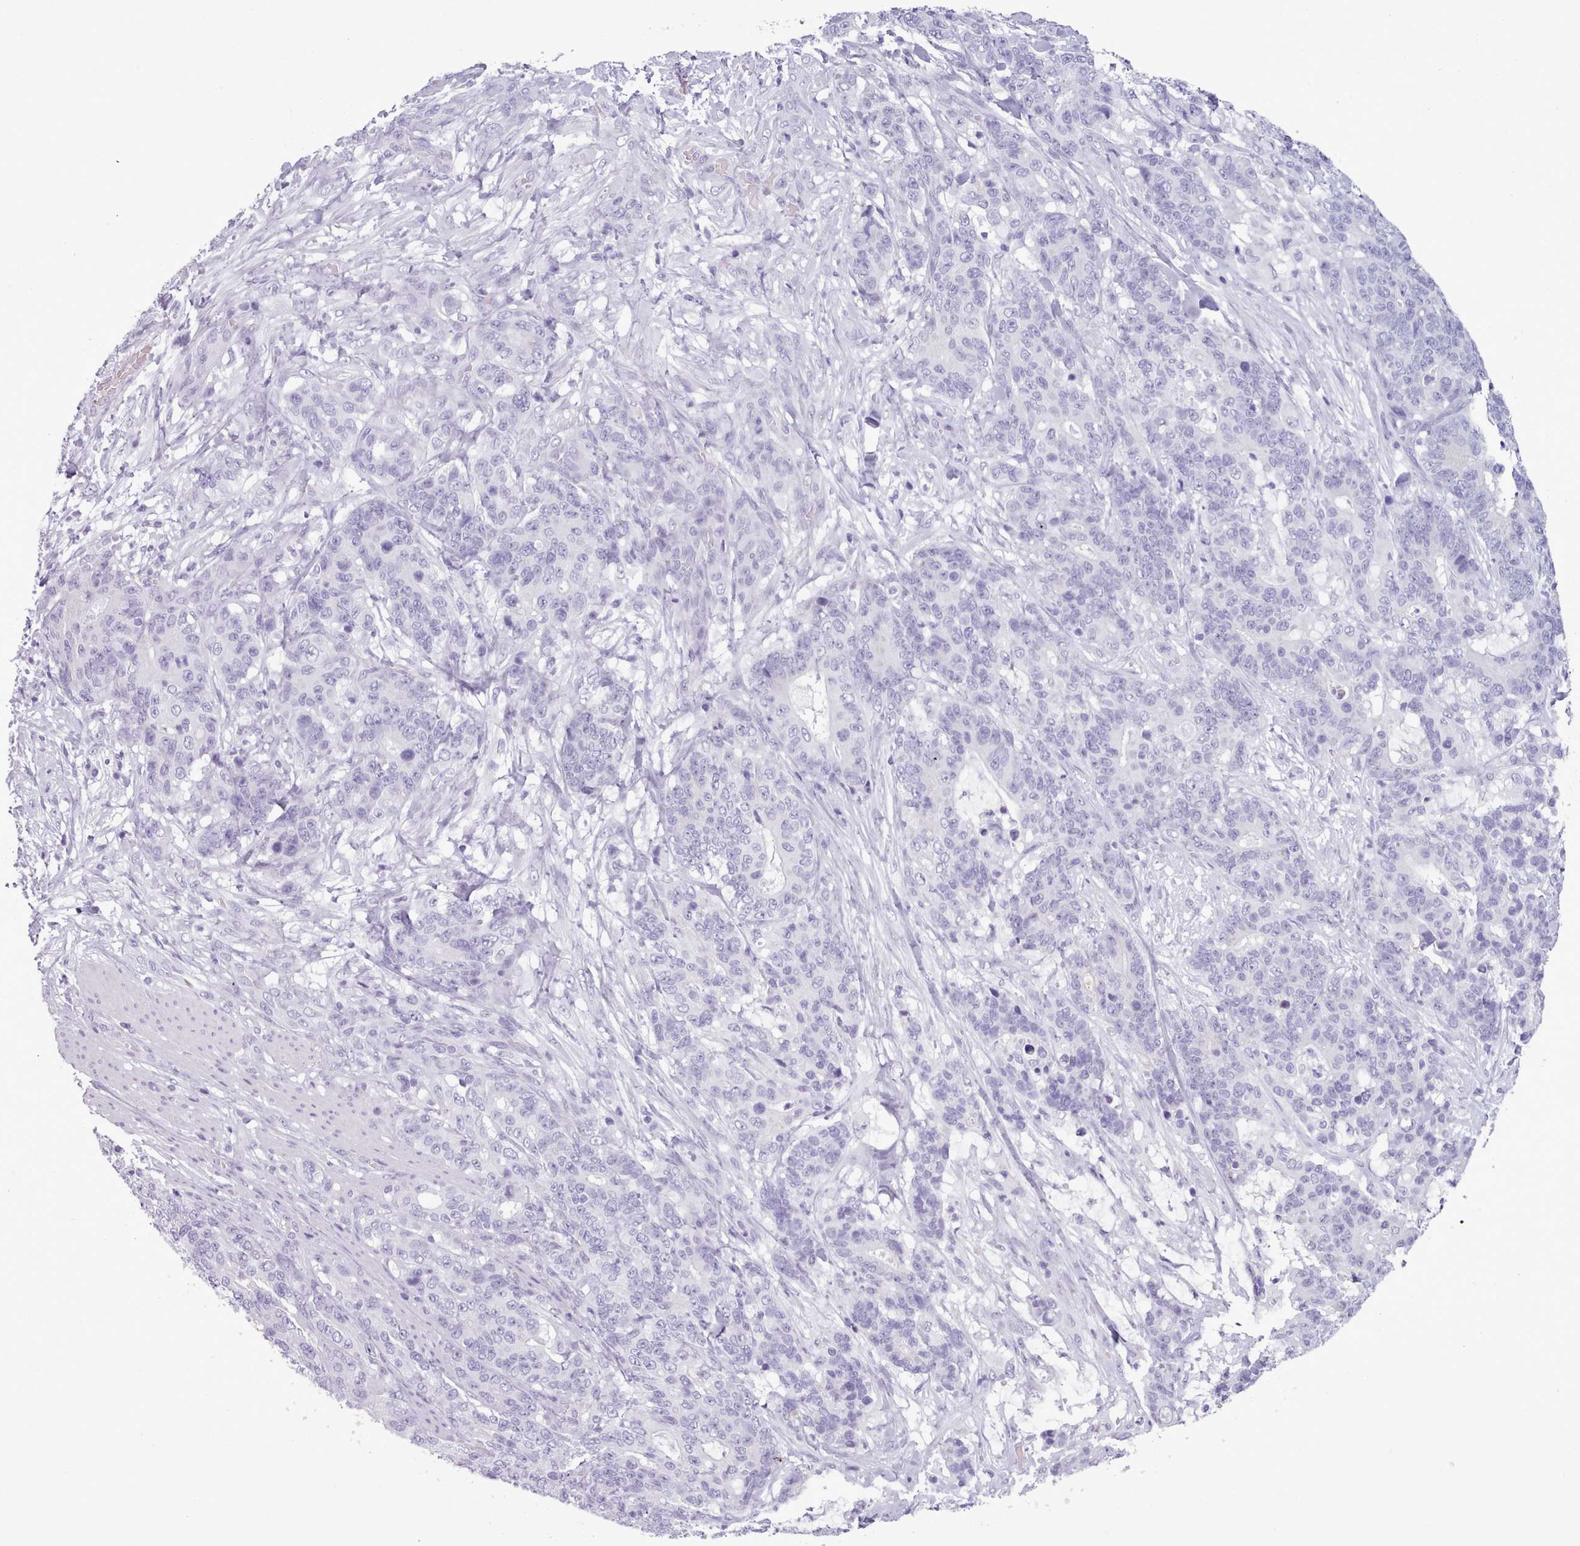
{"staining": {"intensity": "negative", "quantity": "none", "location": "none"}, "tissue": "stomach cancer", "cell_type": "Tumor cells", "image_type": "cancer", "snomed": [{"axis": "morphology", "description": "Normal tissue, NOS"}, {"axis": "morphology", "description": "Adenocarcinoma, NOS"}, {"axis": "topography", "description": "Stomach"}], "caption": "Immunohistochemistry histopathology image of human stomach adenocarcinoma stained for a protein (brown), which exhibits no expression in tumor cells. (DAB immunohistochemistry (IHC), high magnification).", "gene": "FBXO48", "patient": {"sex": "female", "age": 64}}